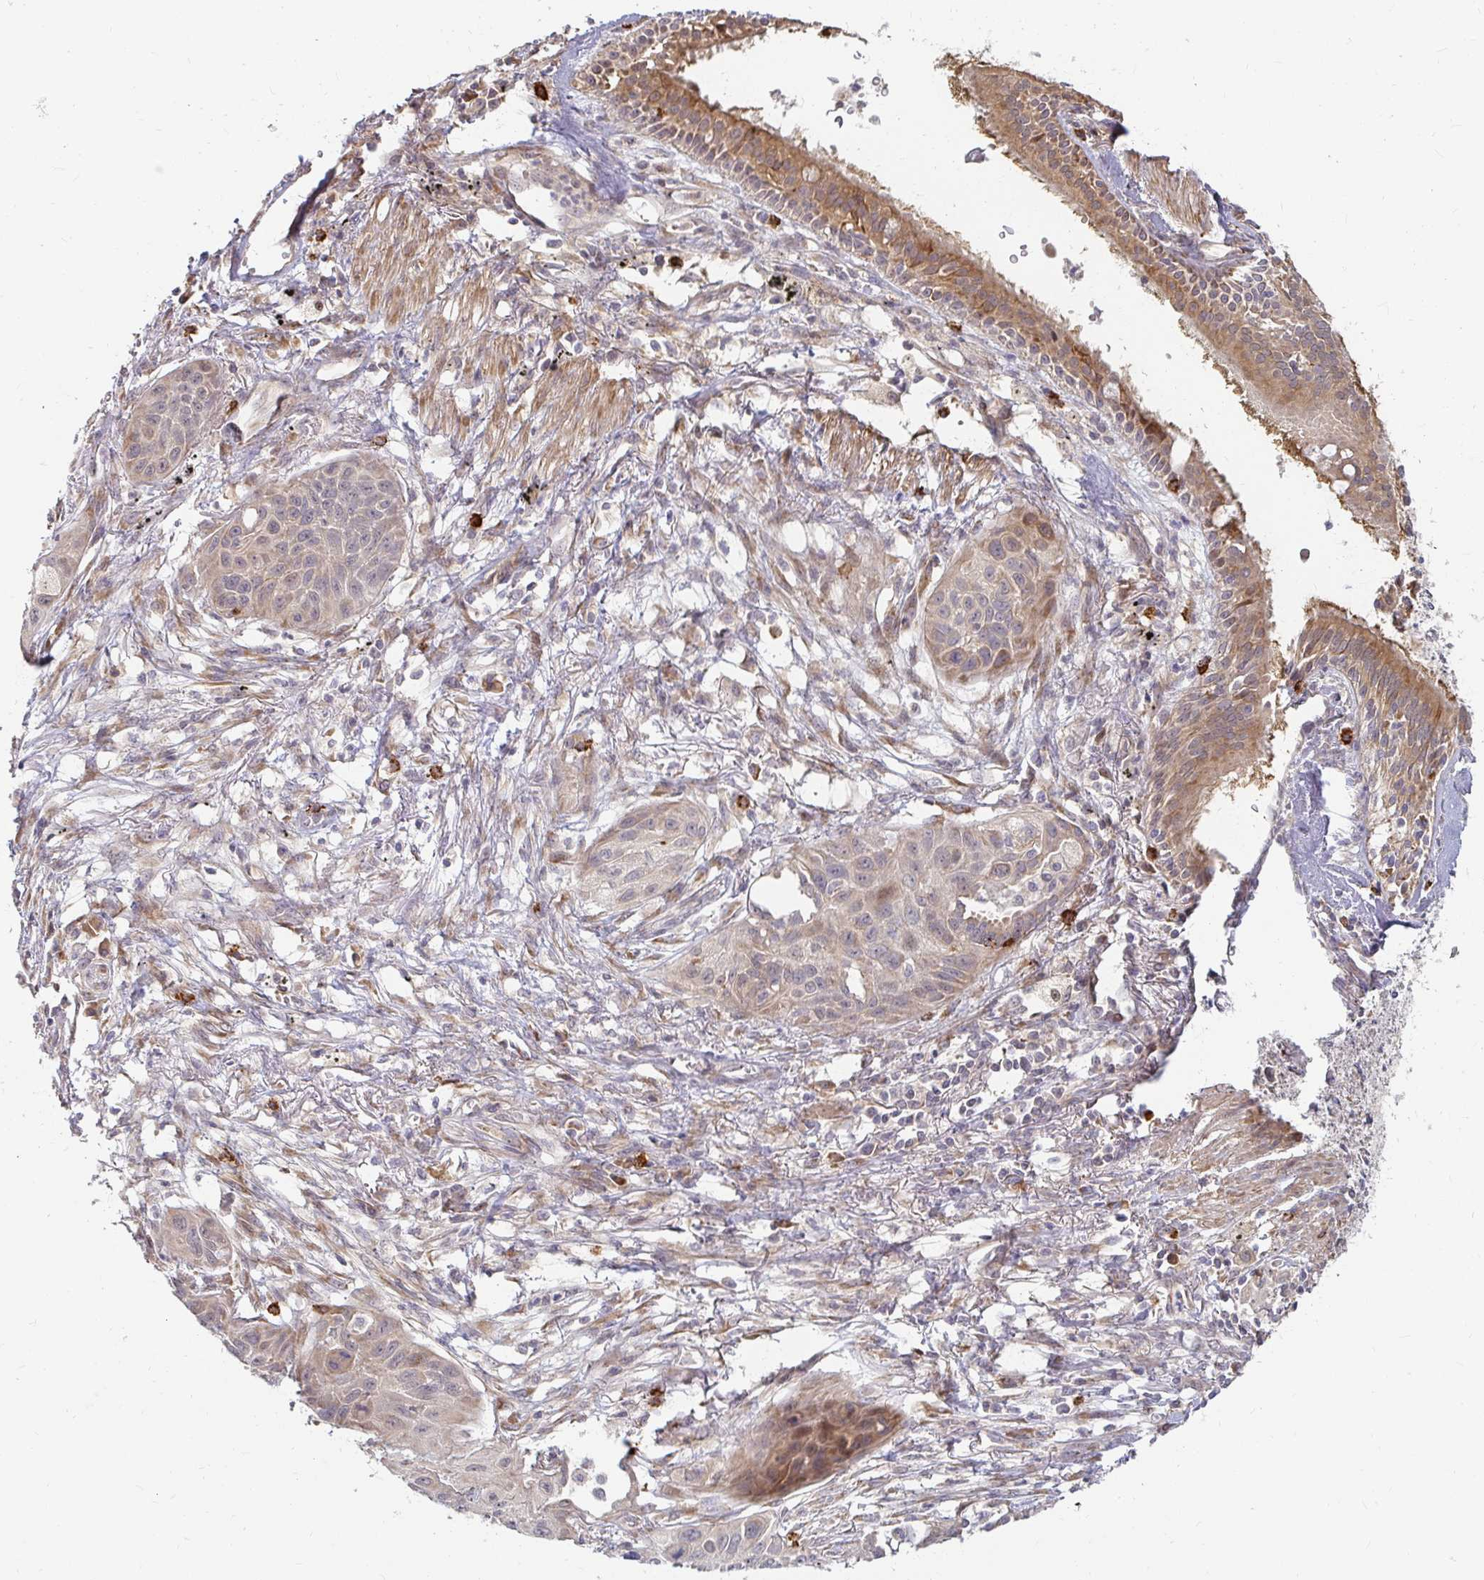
{"staining": {"intensity": "weak", "quantity": "<25%", "location": "cytoplasmic/membranous"}, "tissue": "lung cancer", "cell_type": "Tumor cells", "image_type": "cancer", "snomed": [{"axis": "morphology", "description": "Squamous cell carcinoma, NOS"}, {"axis": "topography", "description": "Lung"}], "caption": "This is a image of immunohistochemistry staining of squamous cell carcinoma (lung), which shows no staining in tumor cells.", "gene": "CAST", "patient": {"sex": "male", "age": 71}}